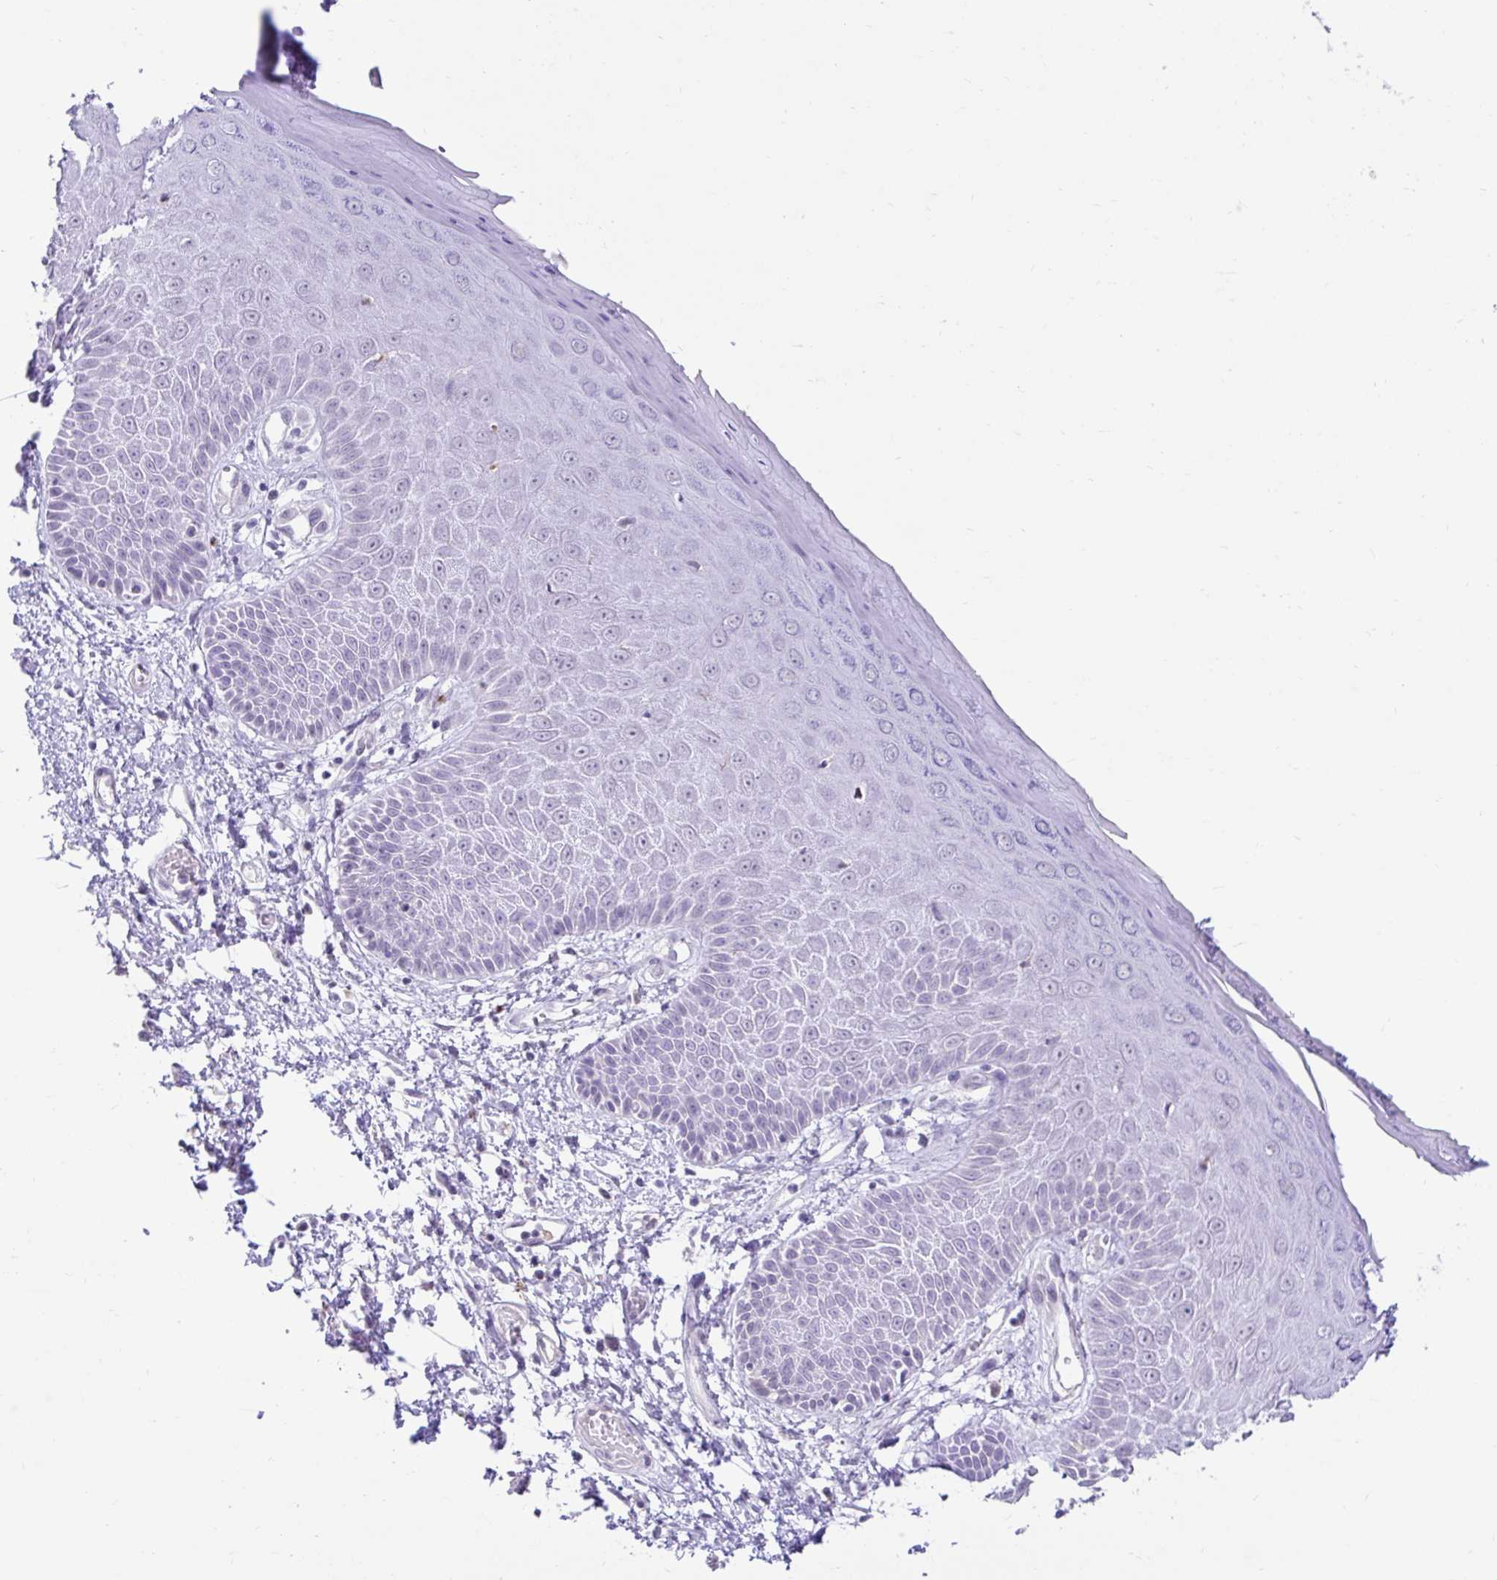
{"staining": {"intensity": "weak", "quantity": "<25%", "location": "nuclear"}, "tissue": "skin", "cell_type": "Epidermal cells", "image_type": "normal", "snomed": [{"axis": "morphology", "description": "Normal tissue, NOS"}, {"axis": "topography", "description": "Anal"}, {"axis": "topography", "description": "Peripheral nerve tissue"}], "caption": "The image demonstrates no staining of epidermal cells in unremarkable skin. (IHC, brightfield microscopy, high magnification).", "gene": "DCAF17", "patient": {"sex": "male", "age": 78}}